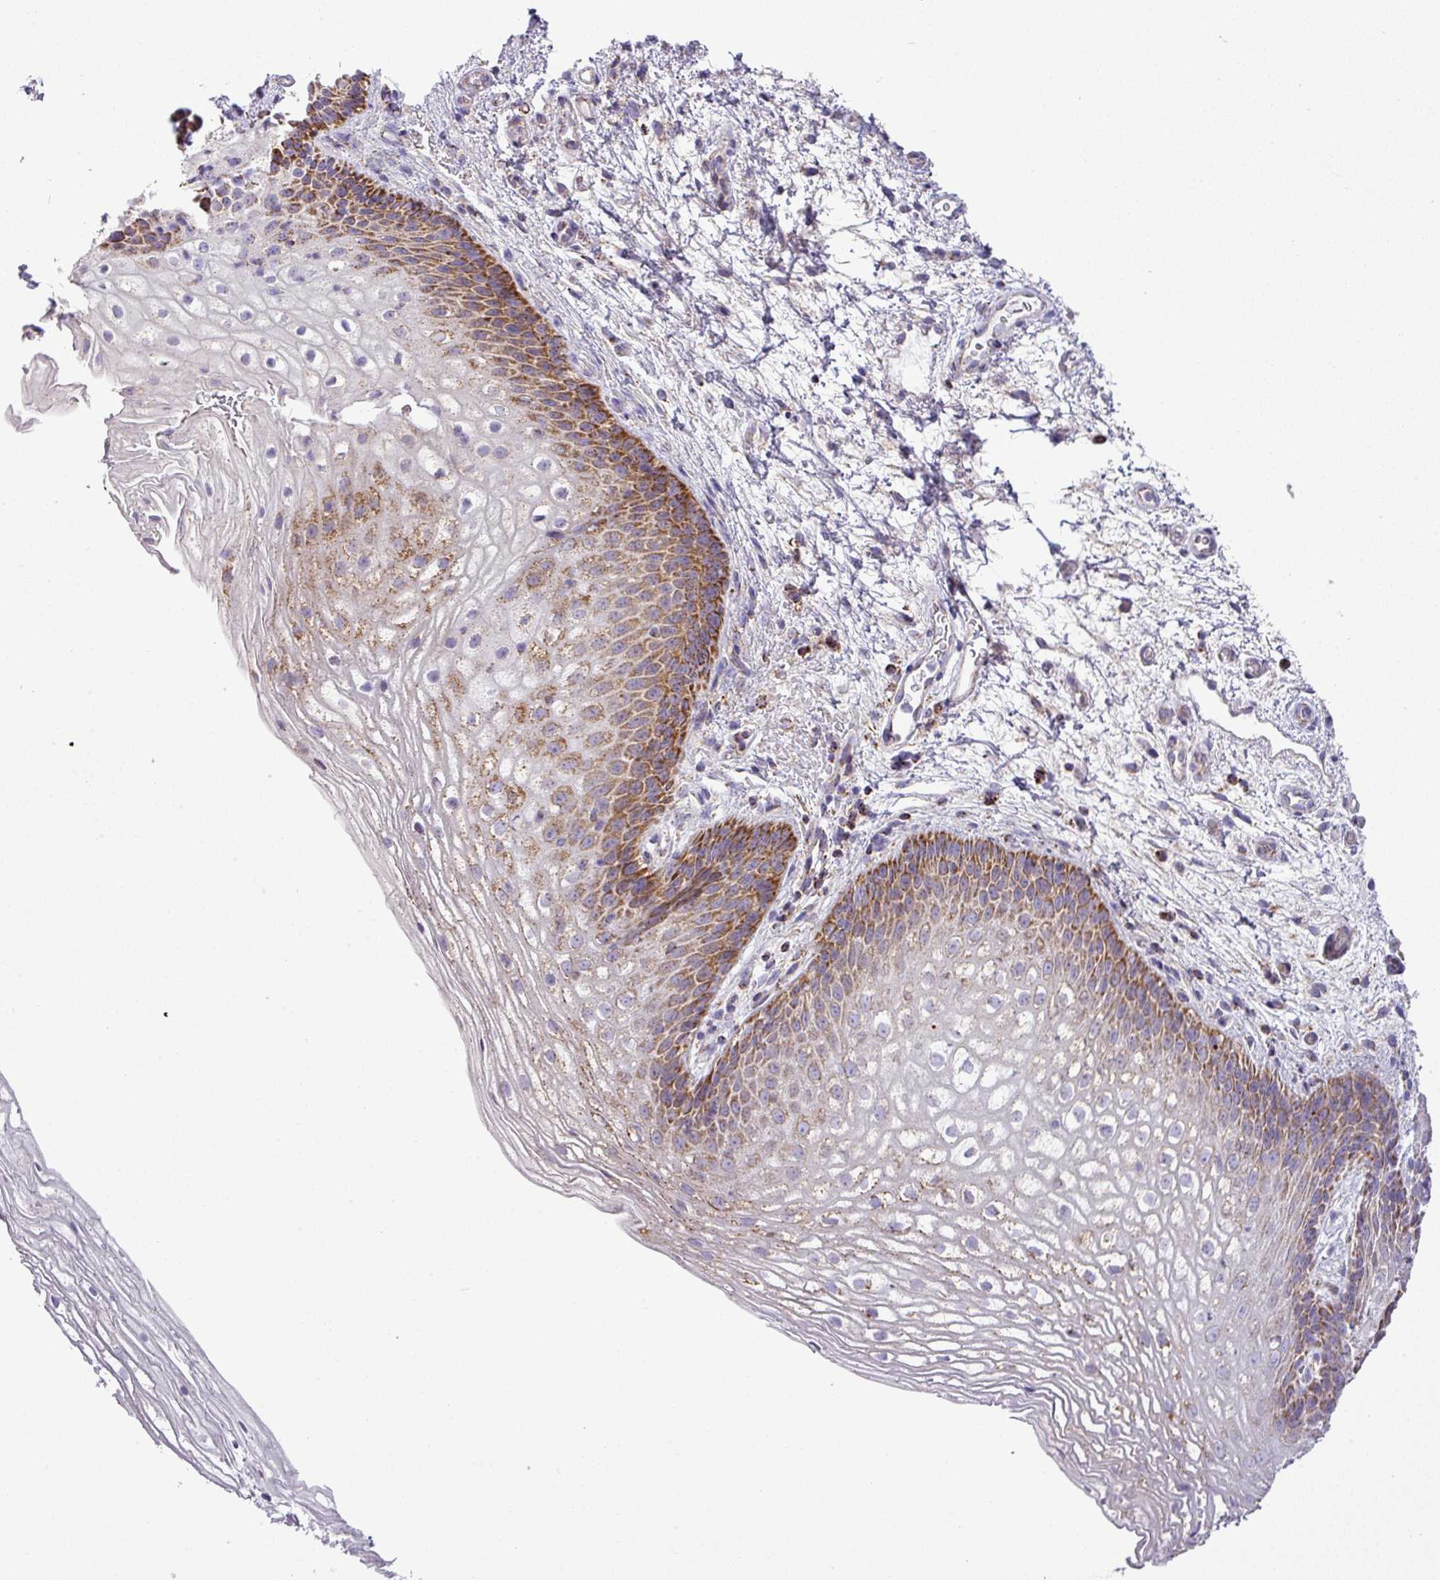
{"staining": {"intensity": "strong", "quantity": "25%-75%", "location": "cytoplasmic/membranous"}, "tissue": "vagina", "cell_type": "Squamous epithelial cells", "image_type": "normal", "snomed": [{"axis": "morphology", "description": "Normal tissue, NOS"}, {"axis": "topography", "description": "Vagina"}], "caption": "This is an image of immunohistochemistry (IHC) staining of normal vagina, which shows strong staining in the cytoplasmic/membranous of squamous epithelial cells.", "gene": "ZNF81", "patient": {"sex": "female", "age": 47}}